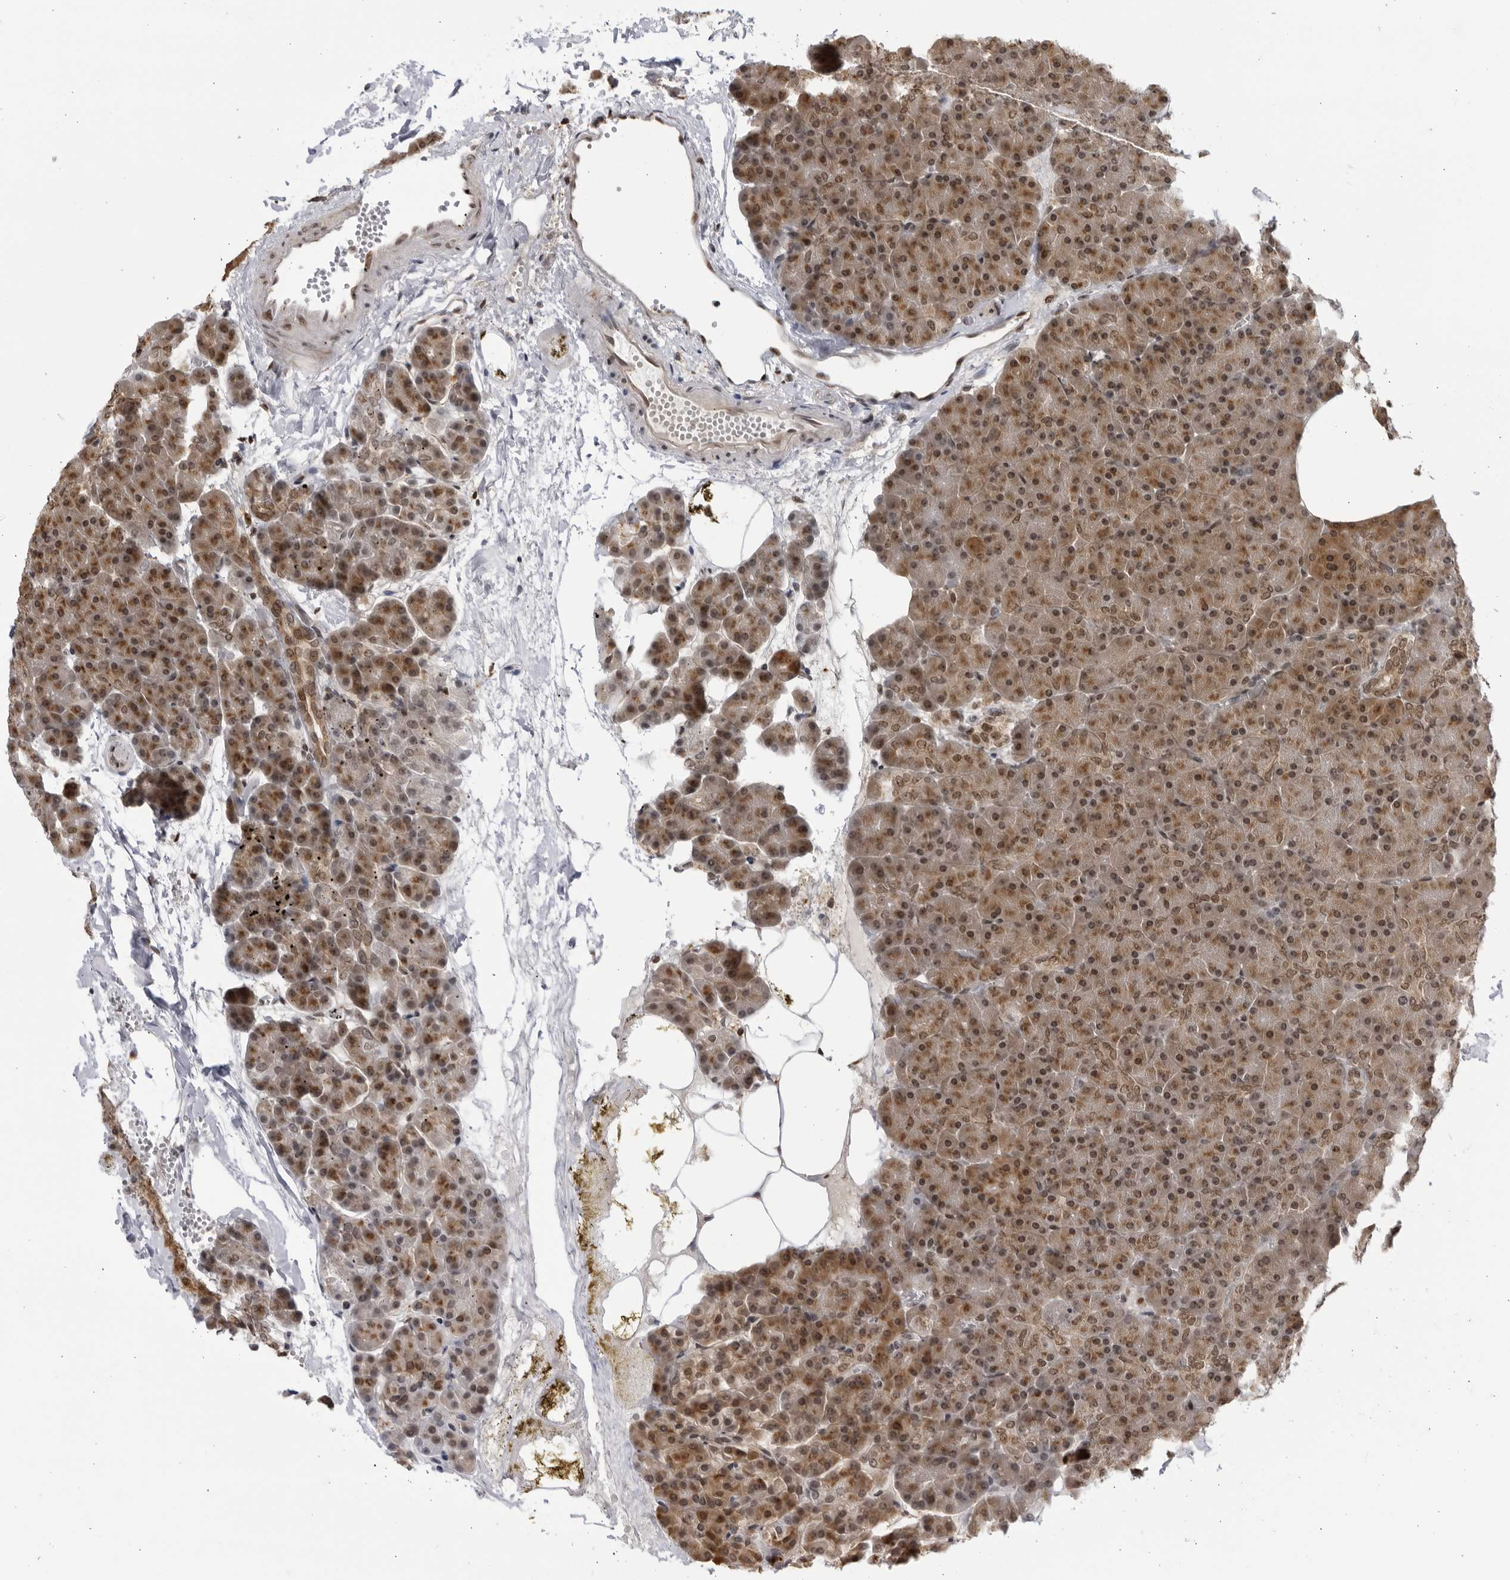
{"staining": {"intensity": "moderate", "quantity": ">75%", "location": "cytoplasmic/membranous,nuclear"}, "tissue": "pancreas", "cell_type": "Exocrine glandular cells", "image_type": "normal", "snomed": [{"axis": "morphology", "description": "Normal tissue, NOS"}, {"axis": "morphology", "description": "Carcinoid, malignant, NOS"}, {"axis": "topography", "description": "Pancreas"}], "caption": "A medium amount of moderate cytoplasmic/membranous,nuclear positivity is present in approximately >75% of exocrine glandular cells in benign pancreas. (brown staining indicates protein expression, while blue staining denotes nuclei).", "gene": "RASGEF1C", "patient": {"sex": "female", "age": 35}}